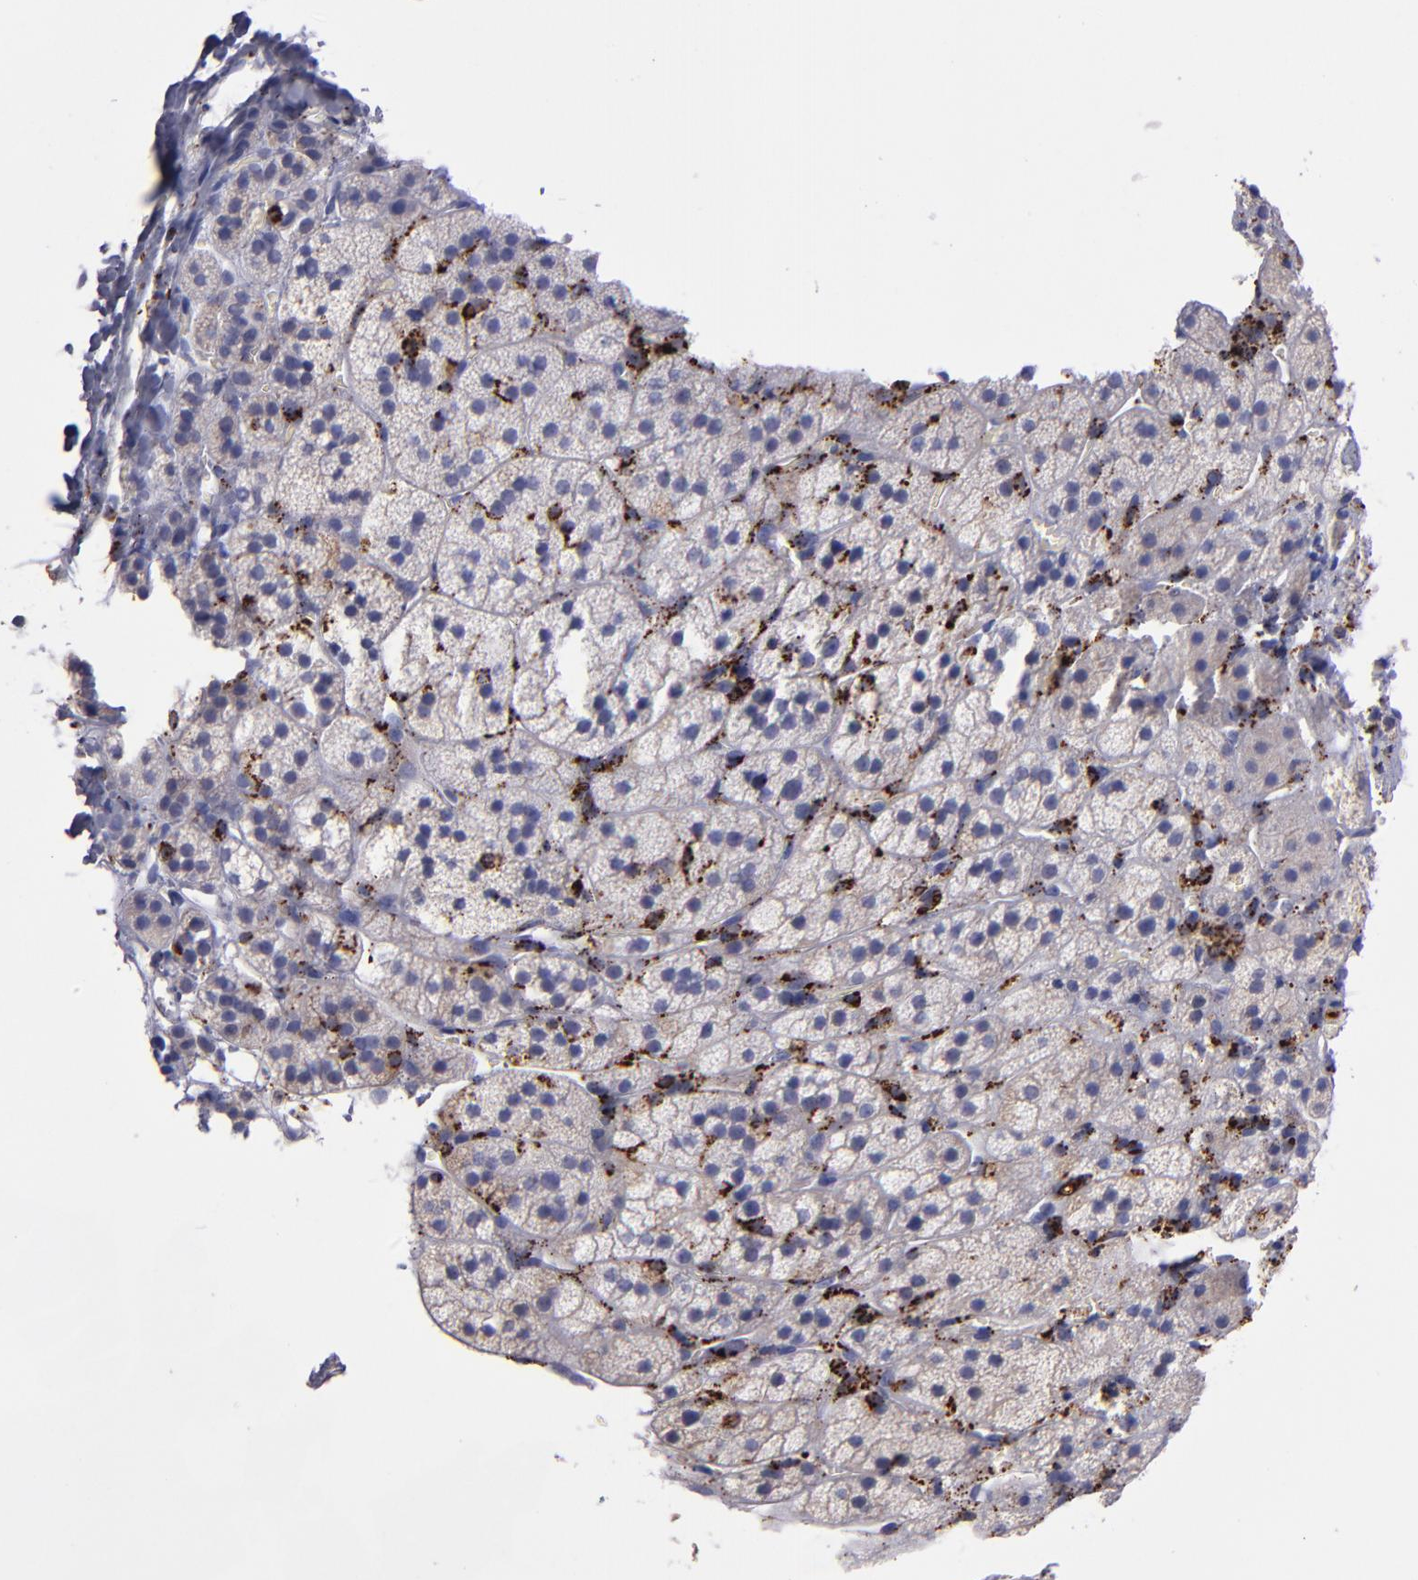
{"staining": {"intensity": "negative", "quantity": "none", "location": "none"}, "tissue": "adrenal gland", "cell_type": "Glandular cells", "image_type": "normal", "snomed": [{"axis": "morphology", "description": "Normal tissue, NOS"}, {"axis": "topography", "description": "Adrenal gland"}], "caption": "Immunohistochemistry (IHC) histopathology image of normal human adrenal gland stained for a protein (brown), which reveals no staining in glandular cells.", "gene": "CTSS", "patient": {"sex": "female", "age": 44}}